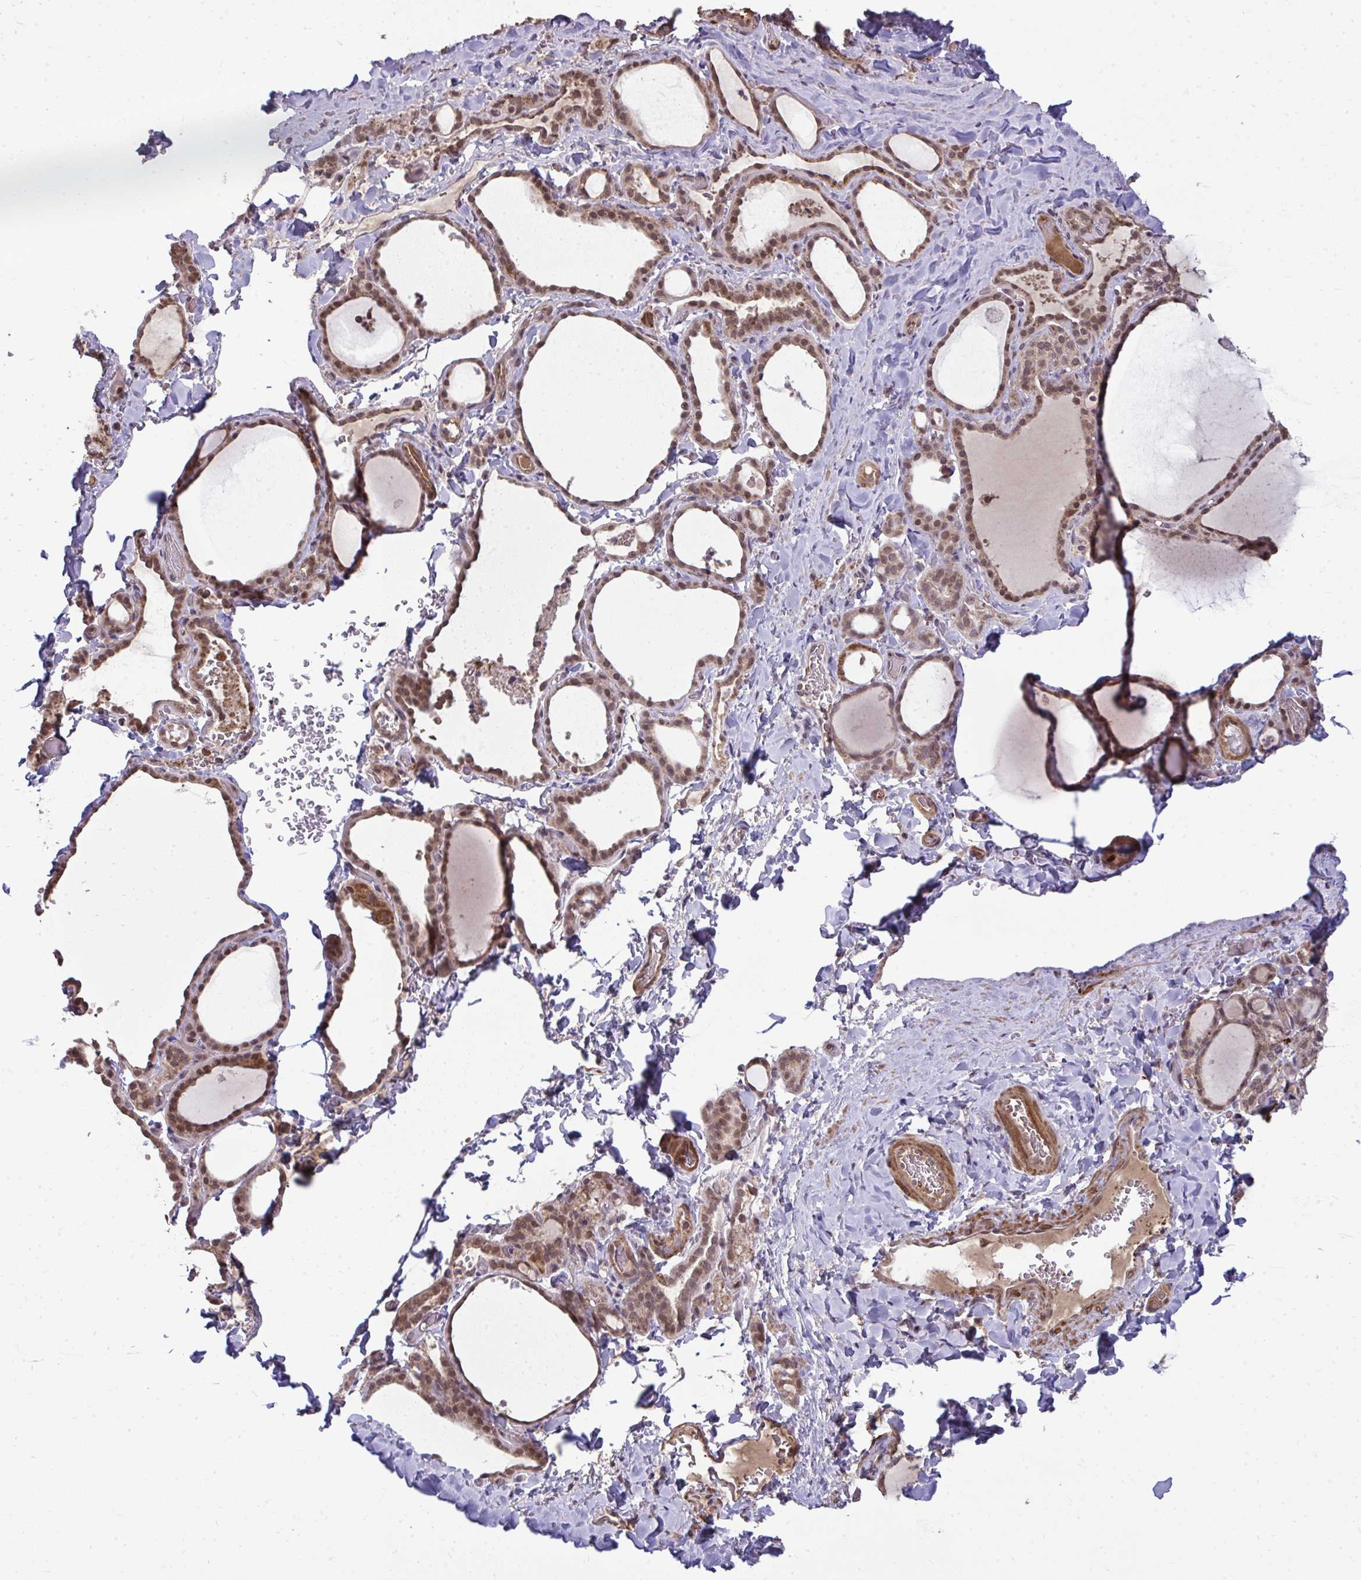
{"staining": {"intensity": "moderate", "quantity": ">75%", "location": "cytoplasmic/membranous,nuclear"}, "tissue": "thyroid gland", "cell_type": "Glandular cells", "image_type": "normal", "snomed": [{"axis": "morphology", "description": "Normal tissue, NOS"}, {"axis": "topography", "description": "Thyroid gland"}], "caption": "Protein positivity by IHC reveals moderate cytoplasmic/membranous,nuclear positivity in about >75% of glandular cells in unremarkable thyroid gland.", "gene": "ZSCAN9", "patient": {"sex": "female", "age": 22}}